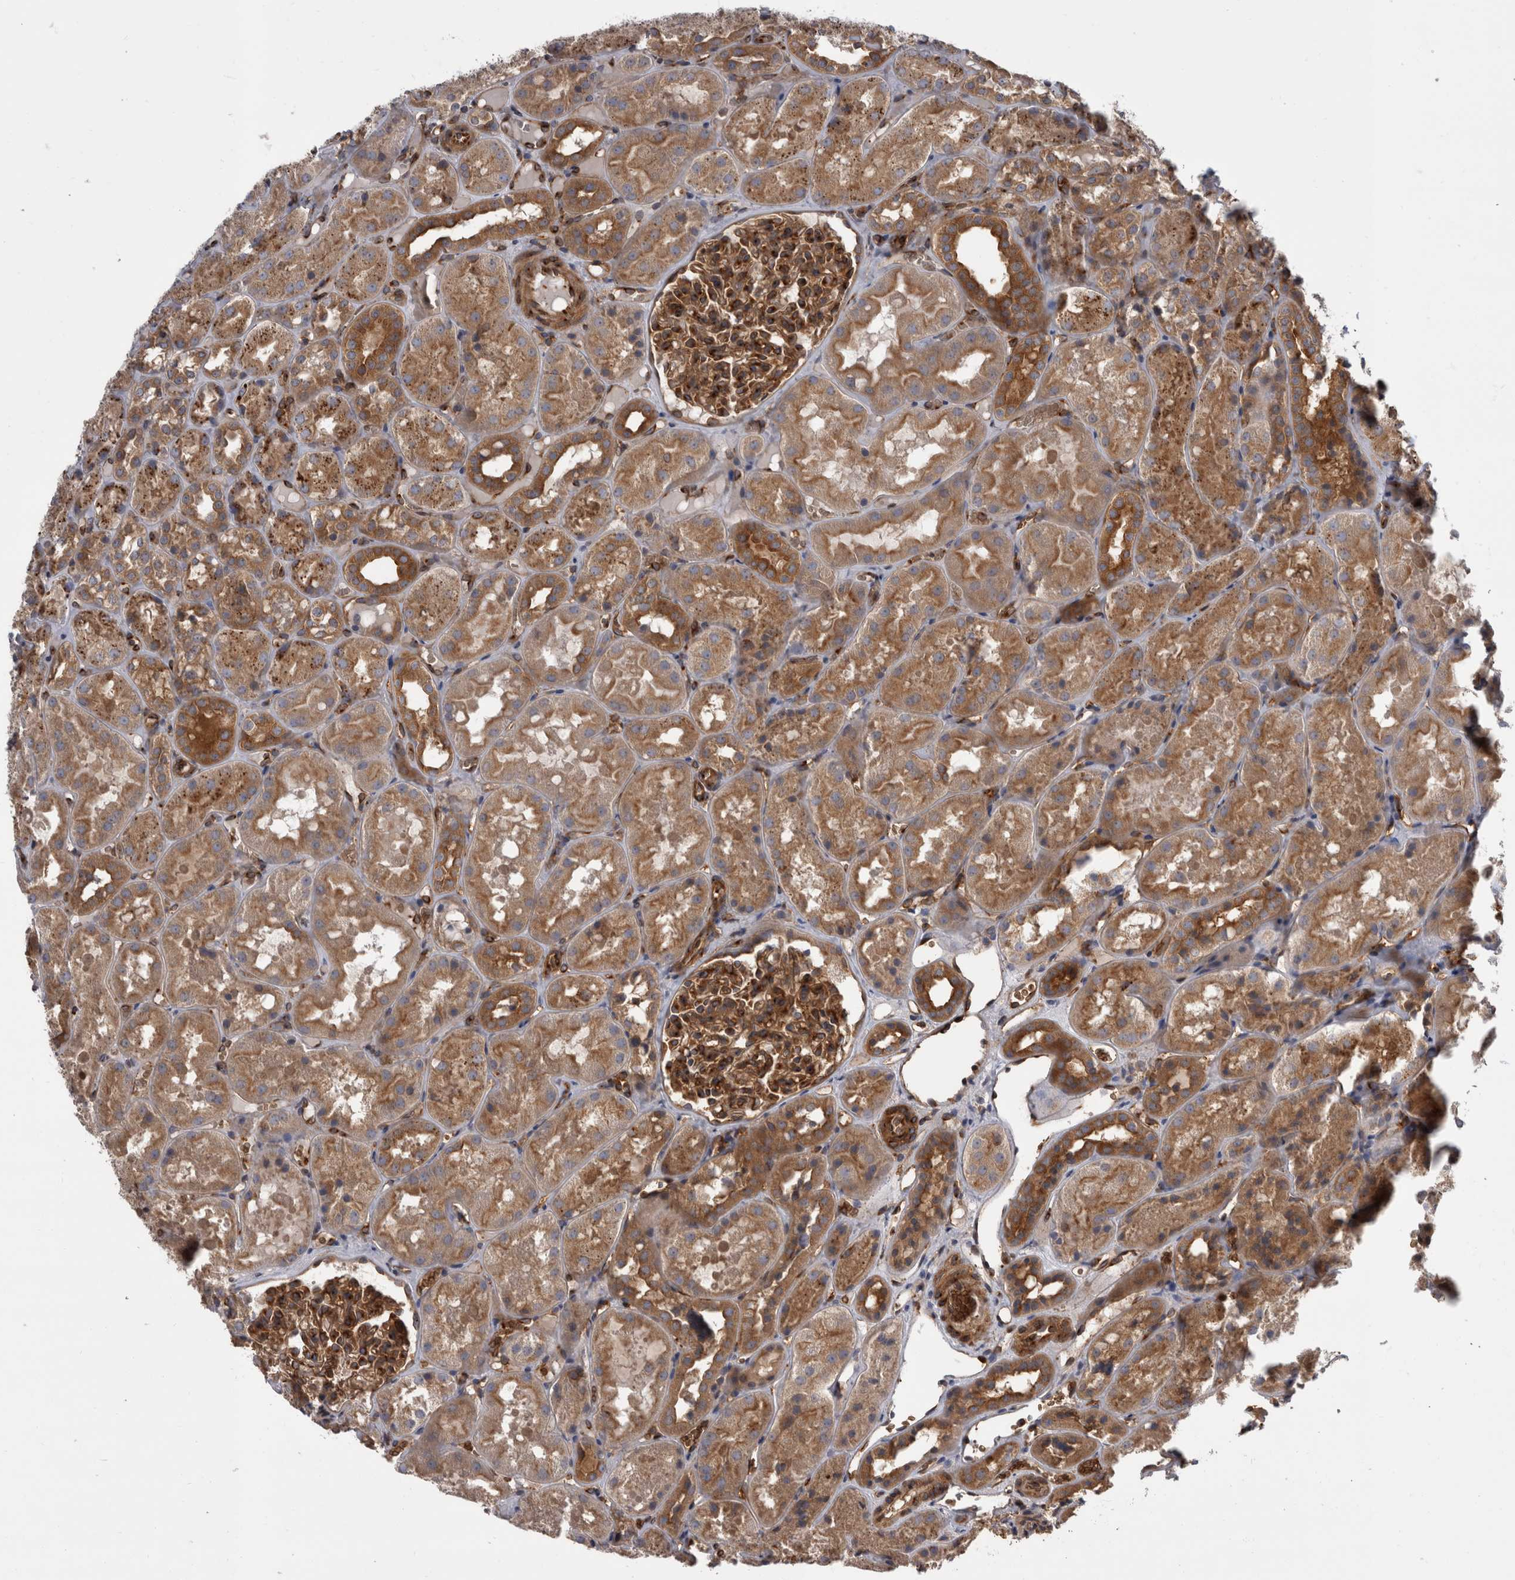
{"staining": {"intensity": "strong", "quantity": ">75%", "location": "cytoplasmic/membranous"}, "tissue": "kidney", "cell_type": "Cells in glomeruli", "image_type": "normal", "snomed": [{"axis": "morphology", "description": "Normal tissue, NOS"}, {"axis": "topography", "description": "Kidney"}], "caption": "Brown immunohistochemical staining in normal human kidney demonstrates strong cytoplasmic/membranous expression in approximately >75% of cells in glomeruli.", "gene": "HOOK3", "patient": {"sex": "male", "age": 16}}